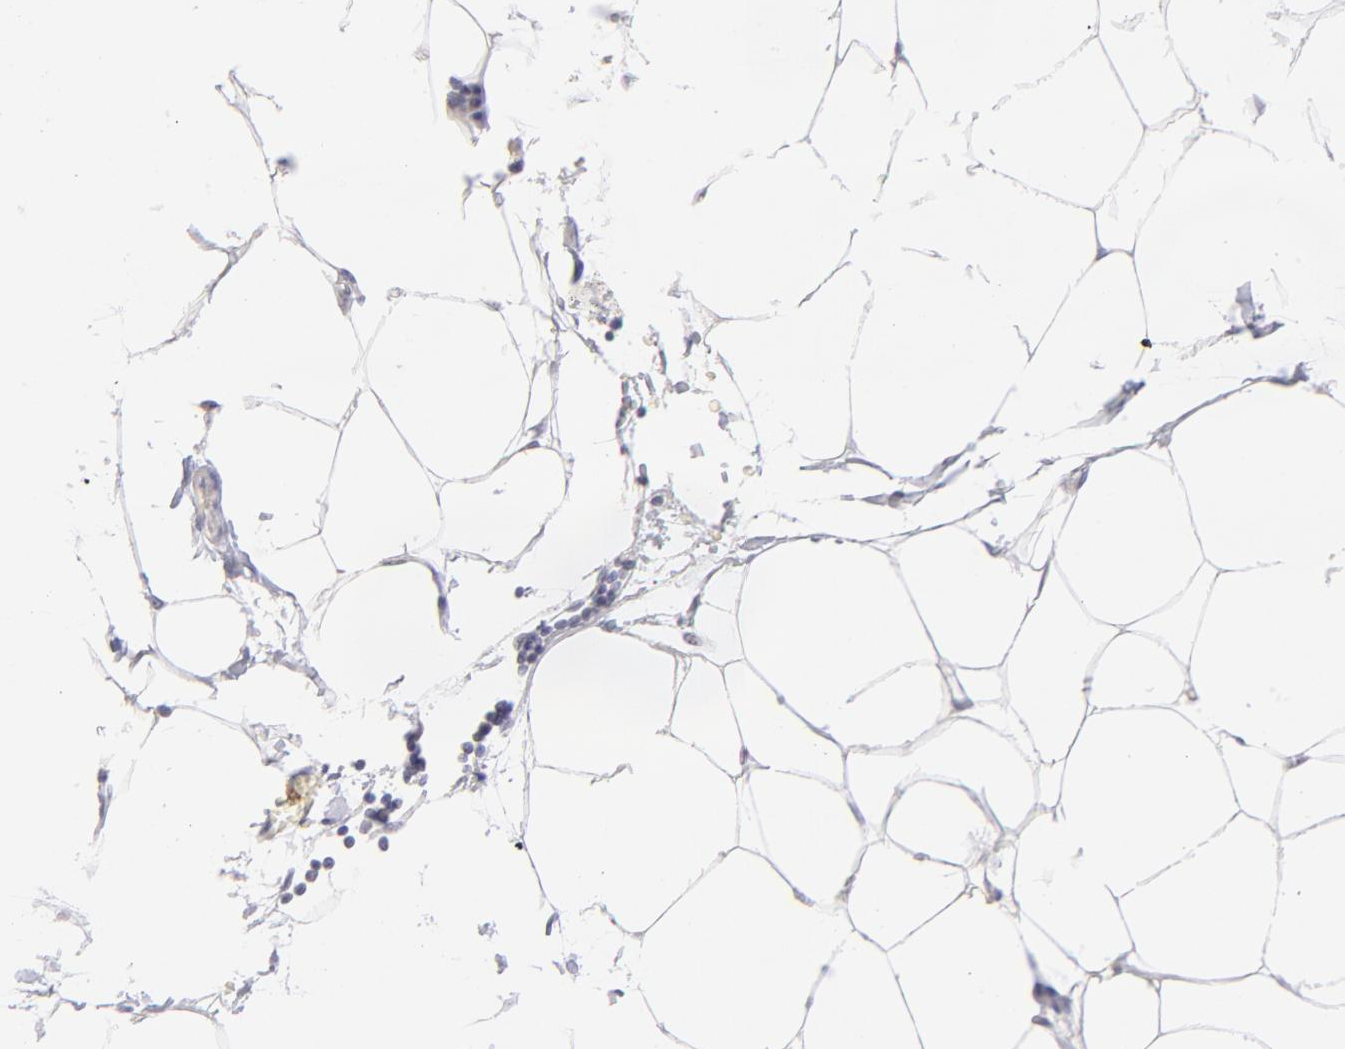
{"staining": {"intensity": "negative", "quantity": "none", "location": "none"}, "tissue": "adipose tissue", "cell_type": "Adipocytes", "image_type": "normal", "snomed": [{"axis": "morphology", "description": "Normal tissue, NOS"}, {"axis": "morphology", "description": "Adenocarcinoma, NOS"}, {"axis": "topography", "description": "Colon"}, {"axis": "topography", "description": "Peripheral nerve tissue"}], "caption": "An IHC image of normal adipose tissue is shown. There is no staining in adipocytes of adipose tissue.", "gene": "LTB4R", "patient": {"sex": "male", "age": 14}}